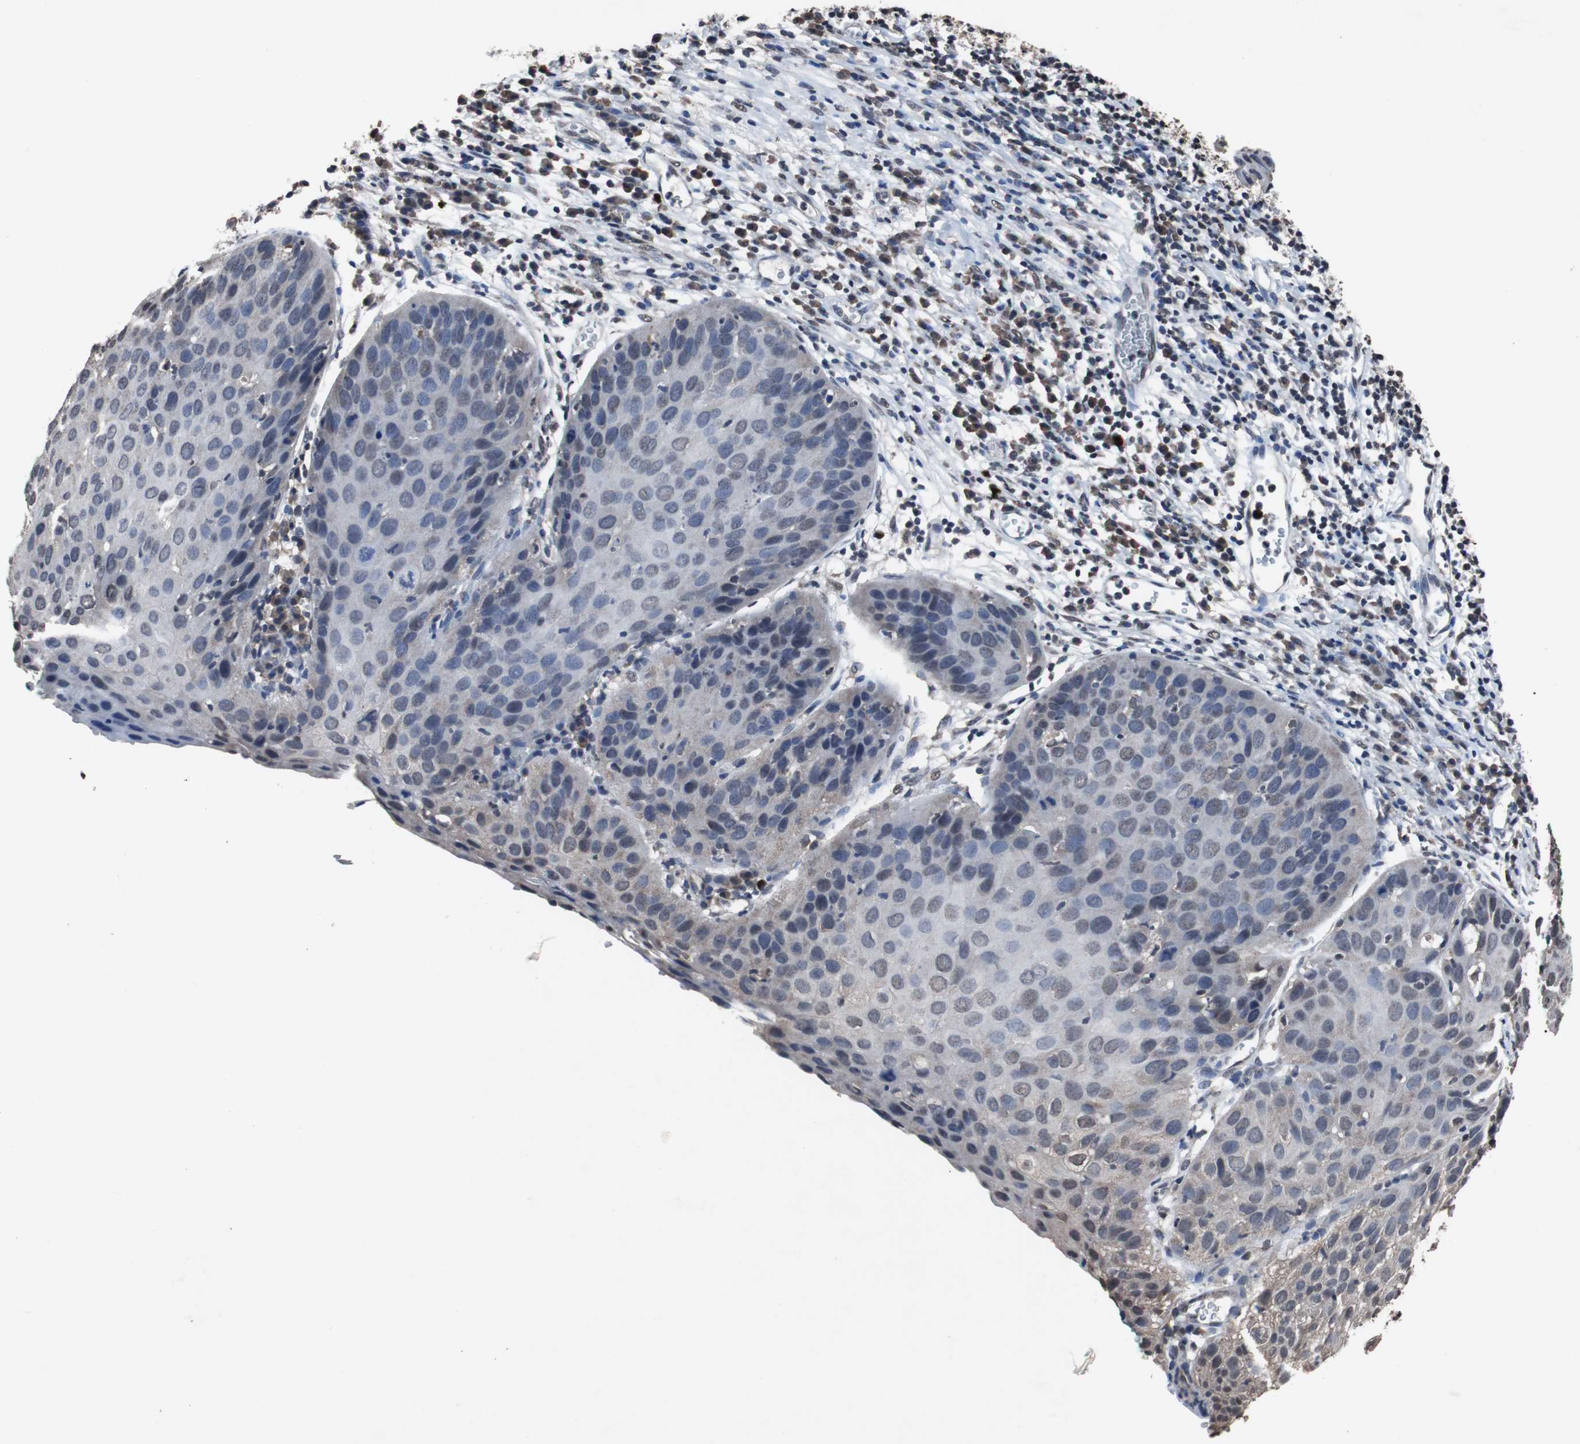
{"staining": {"intensity": "weak", "quantity": "<25%", "location": "nuclear"}, "tissue": "cervical cancer", "cell_type": "Tumor cells", "image_type": "cancer", "snomed": [{"axis": "morphology", "description": "Squamous cell carcinoma, NOS"}, {"axis": "topography", "description": "Cervix"}], "caption": "Micrograph shows no significant protein positivity in tumor cells of cervical cancer (squamous cell carcinoma). Brightfield microscopy of IHC stained with DAB (brown) and hematoxylin (blue), captured at high magnification.", "gene": "MED27", "patient": {"sex": "female", "age": 38}}